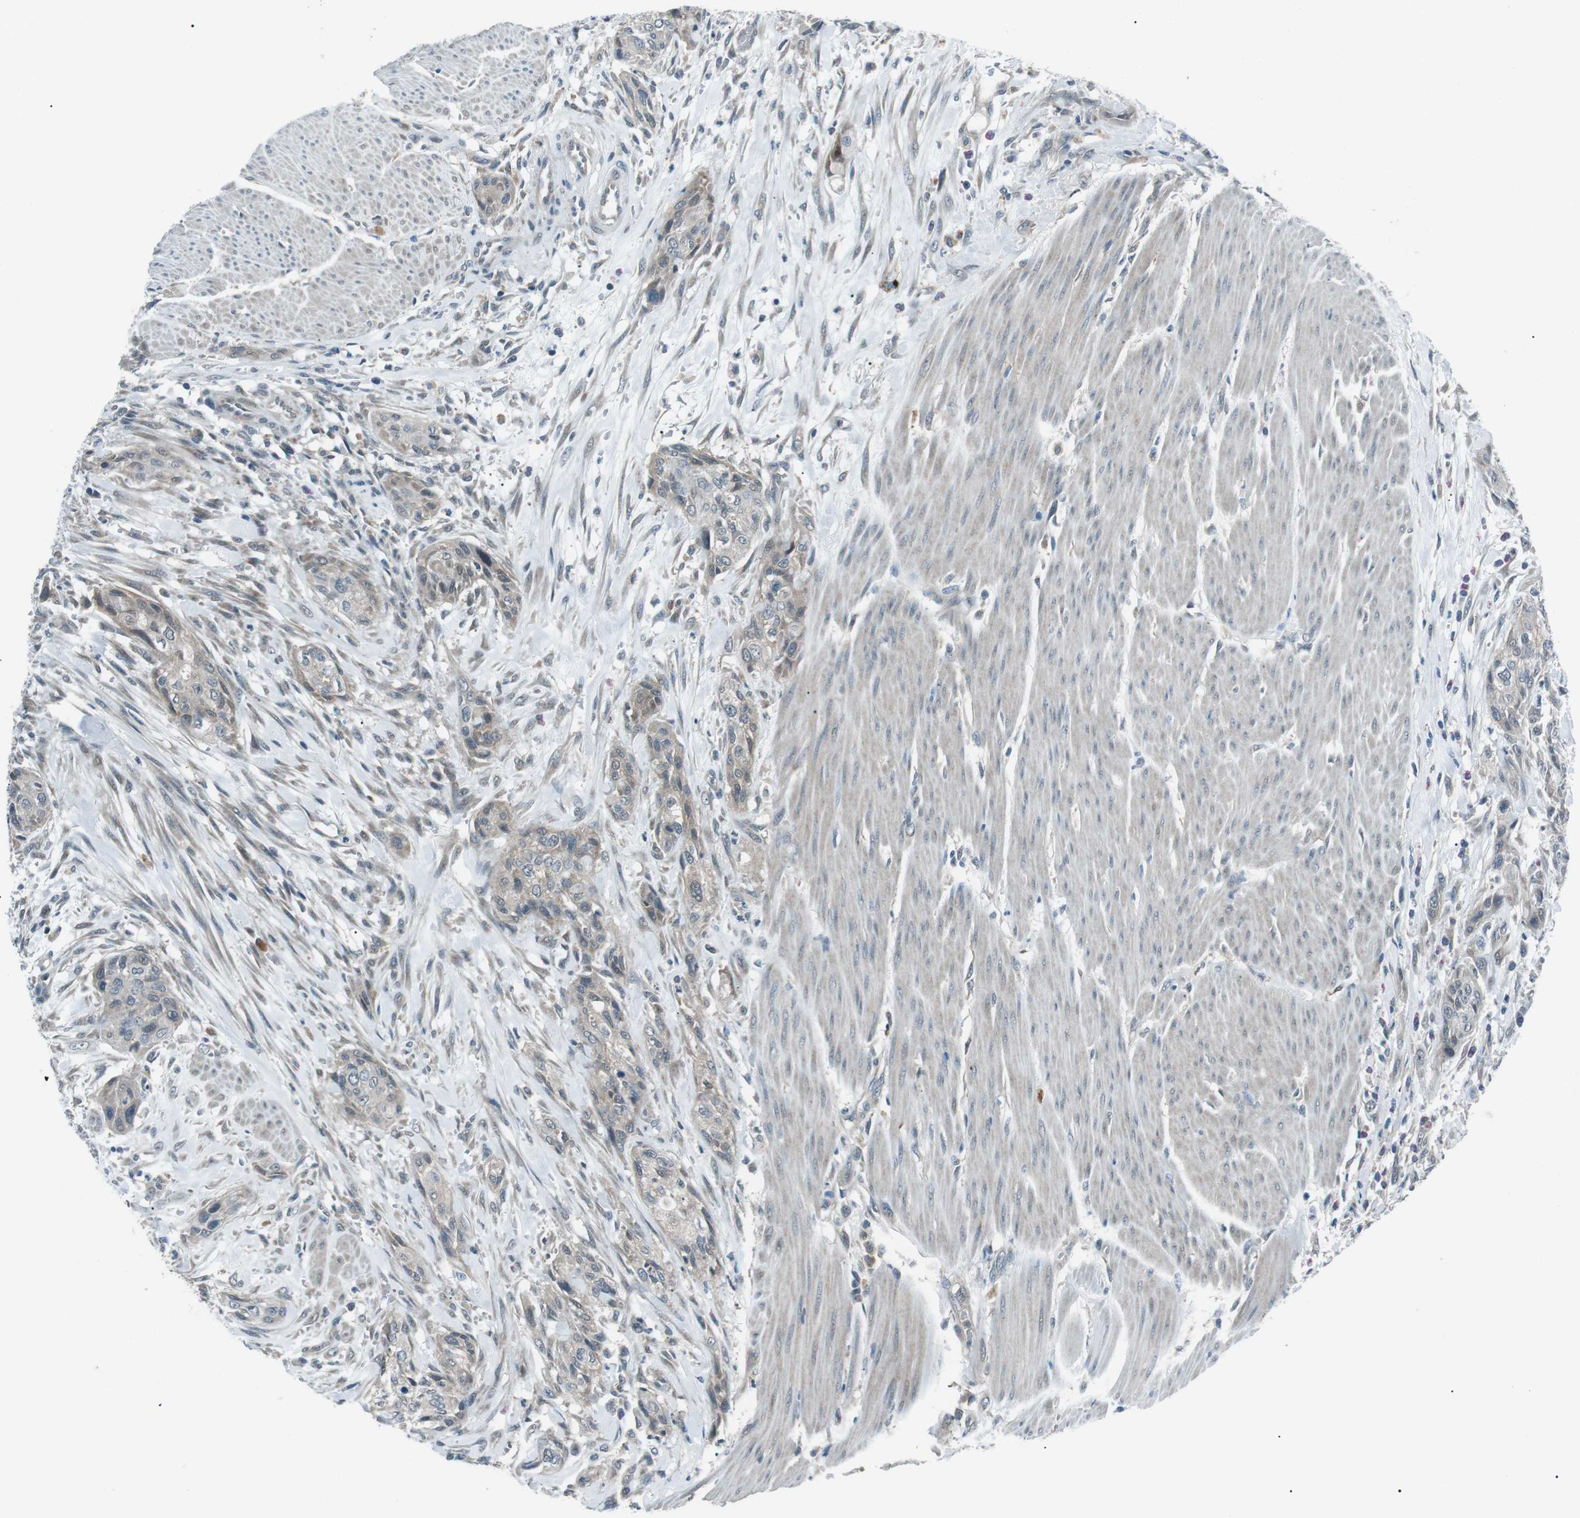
{"staining": {"intensity": "weak", "quantity": "25%-75%", "location": "cytoplasmic/membranous"}, "tissue": "urothelial cancer", "cell_type": "Tumor cells", "image_type": "cancer", "snomed": [{"axis": "morphology", "description": "Urothelial carcinoma, High grade"}, {"axis": "topography", "description": "Urinary bladder"}], "caption": "Urothelial cancer was stained to show a protein in brown. There is low levels of weak cytoplasmic/membranous expression in about 25%-75% of tumor cells.", "gene": "LRIG2", "patient": {"sex": "male", "age": 35}}